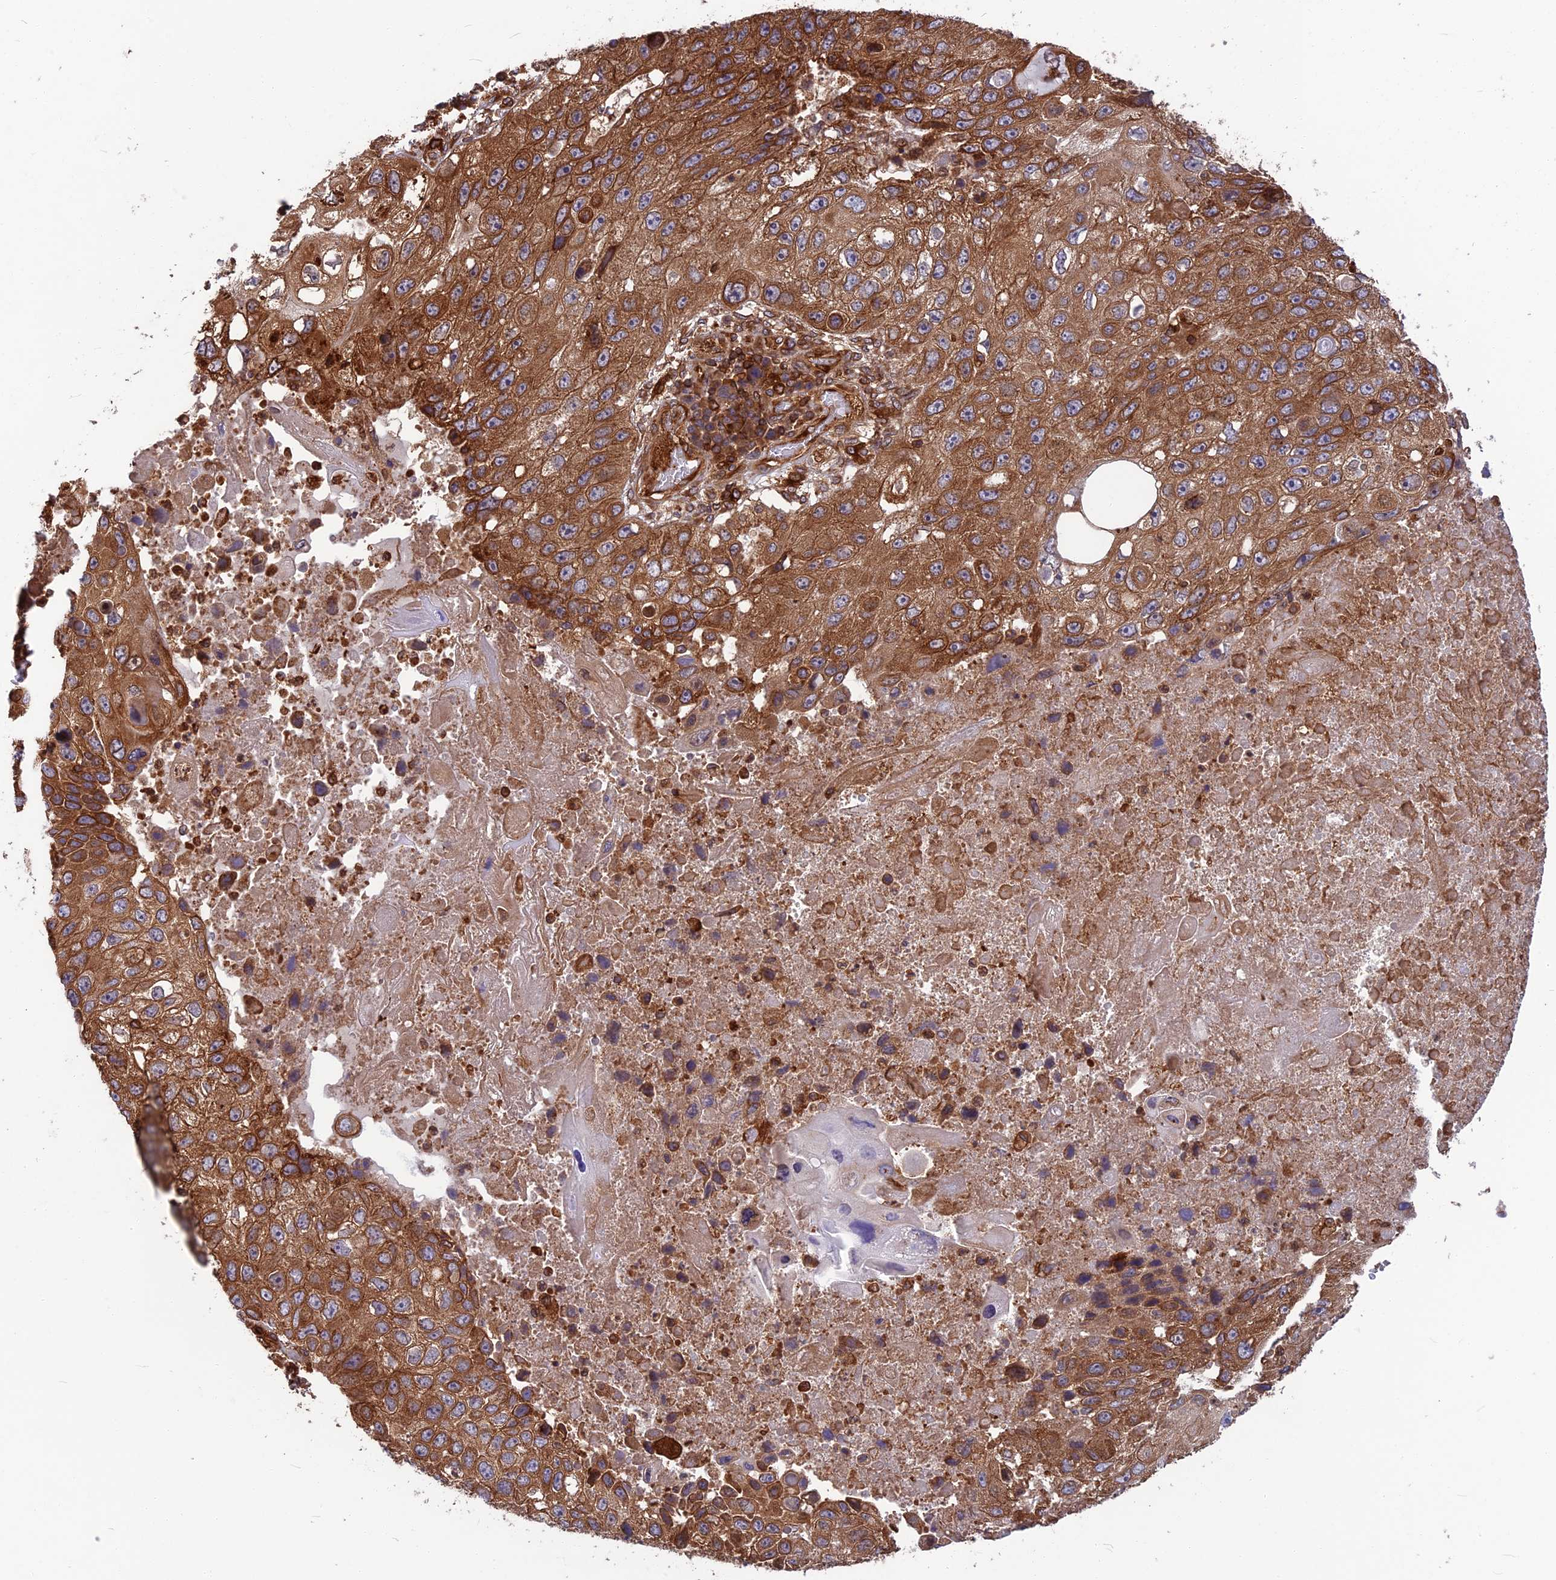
{"staining": {"intensity": "moderate", "quantity": ">75%", "location": "cytoplasmic/membranous"}, "tissue": "lung cancer", "cell_type": "Tumor cells", "image_type": "cancer", "snomed": [{"axis": "morphology", "description": "Squamous cell carcinoma, NOS"}, {"axis": "topography", "description": "Lung"}], "caption": "DAB immunohistochemical staining of human squamous cell carcinoma (lung) displays moderate cytoplasmic/membranous protein positivity in approximately >75% of tumor cells.", "gene": "WDR1", "patient": {"sex": "male", "age": 61}}